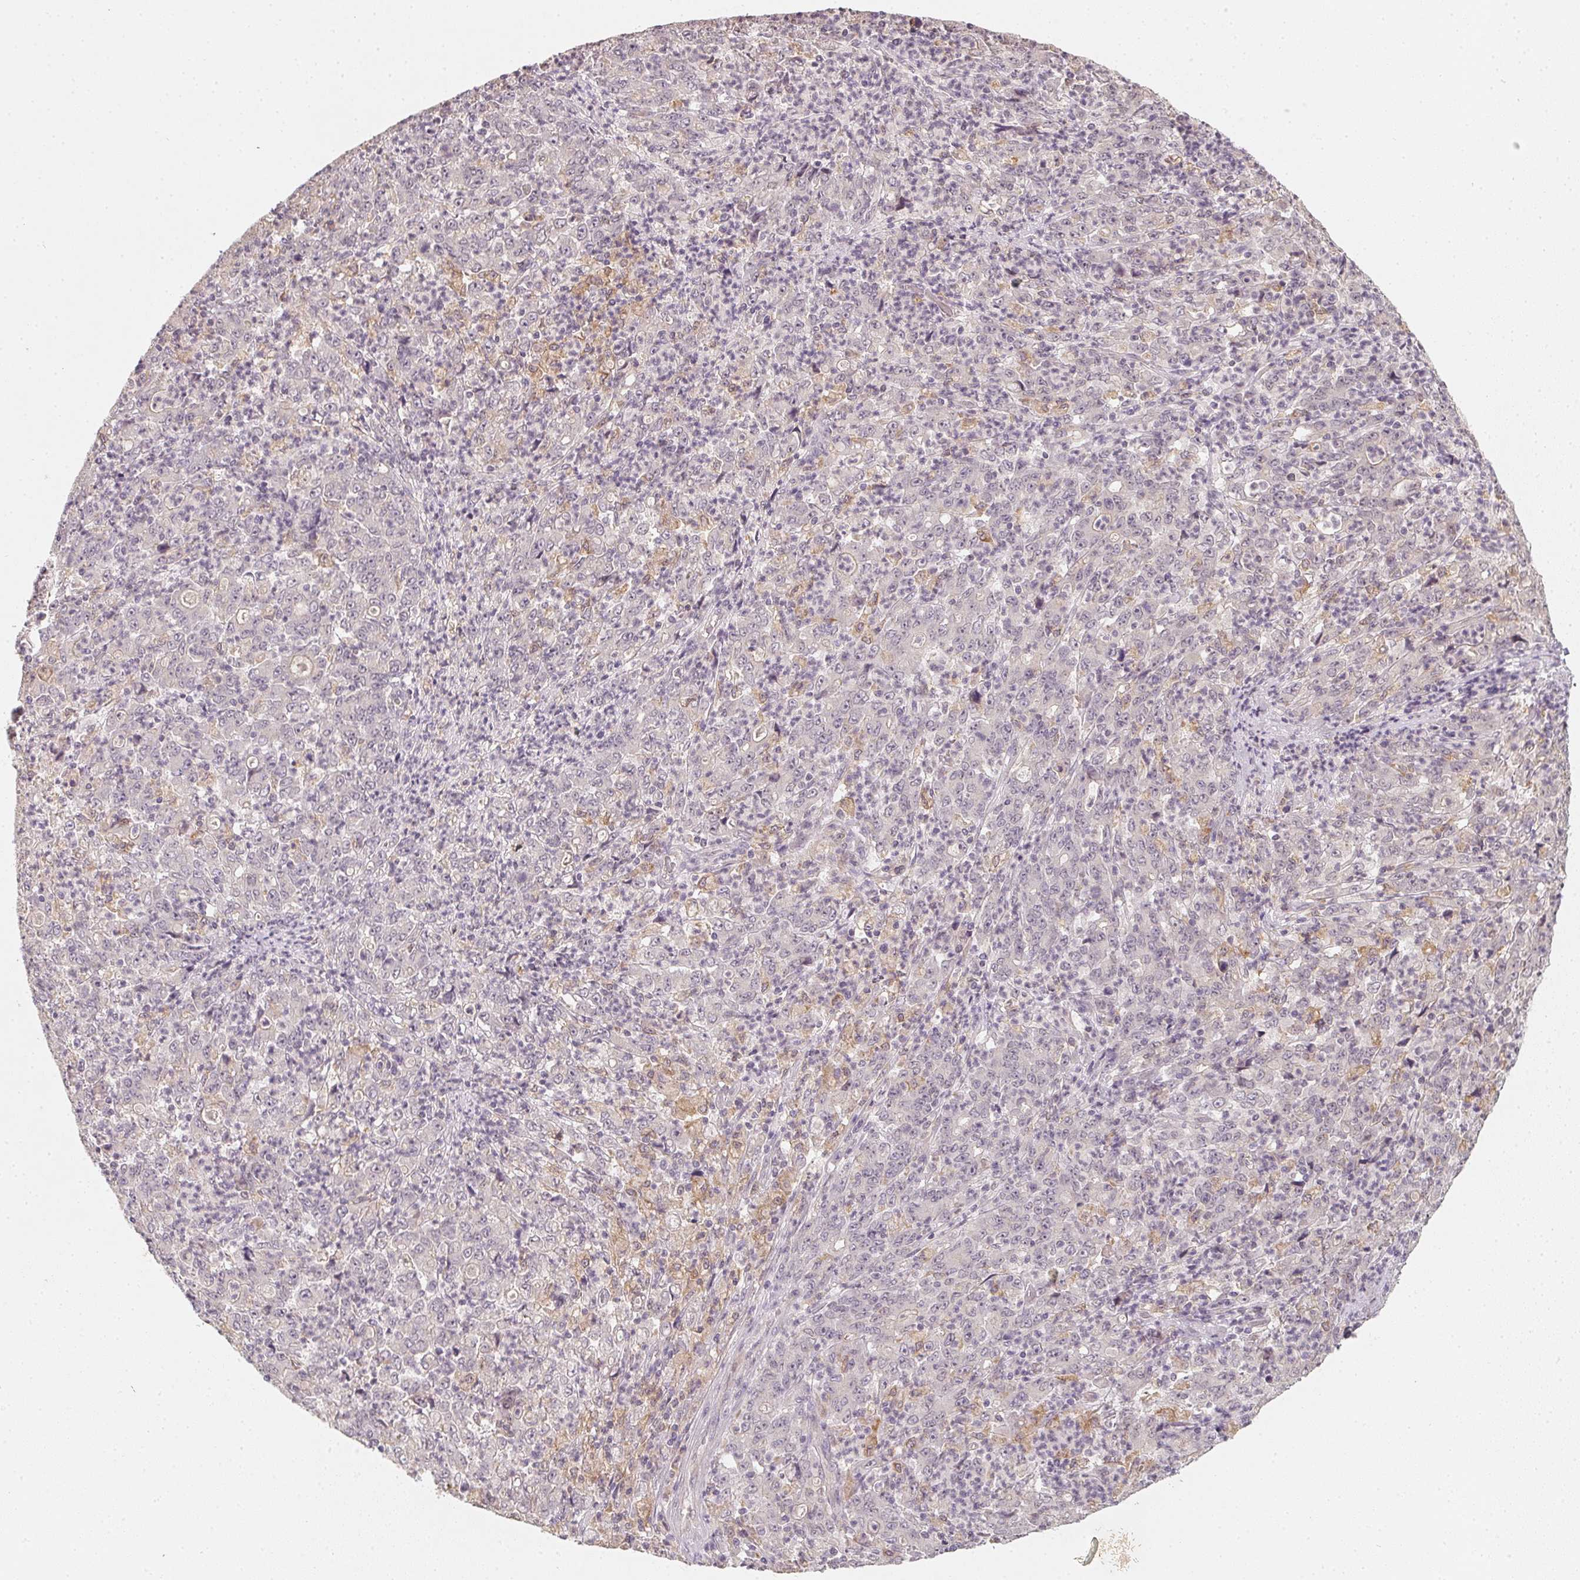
{"staining": {"intensity": "negative", "quantity": "none", "location": "none"}, "tissue": "stomach cancer", "cell_type": "Tumor cells", "image_type": "cancer", "snomed": [{"axis": "morphology", "description": "Adenocarcinoma, NOS"}, {"axis": "topography", "description": "Stomach, lower"}], "caption": "The immunohistochemistry micrograph has no significant staining in tumor cells of adenocarcinoma (stomach) tissue. (Stains: DAB immunohistochemistry with hematoxylin counter stain, Microscopy: brightfield microscopy at high magnification).", "gene": "SOAT1", "patient": {"sex": "female", "age": 71}}